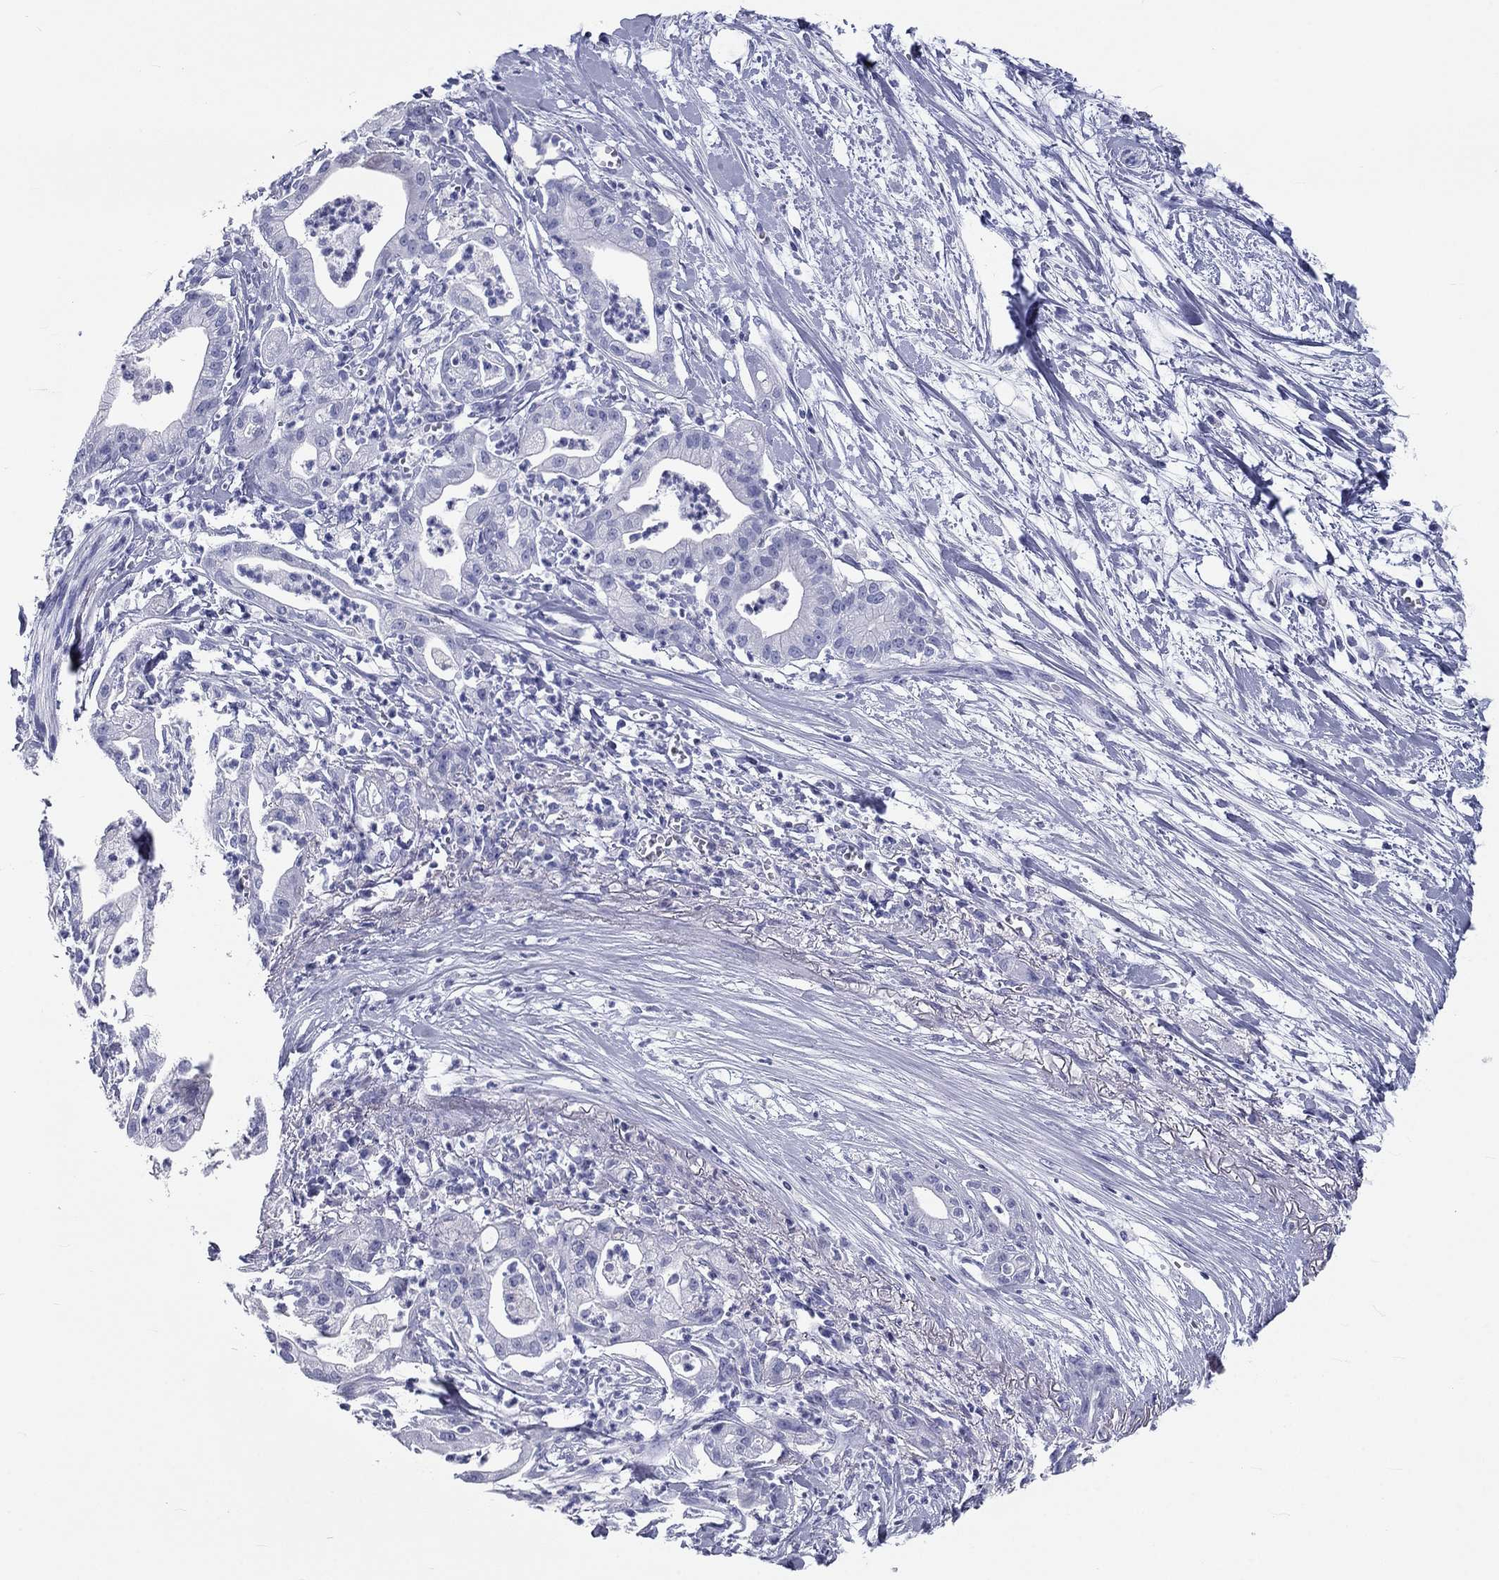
{"staining": {"intensity": "negative", "quantity": "none", "location": "none"}, "tissue": "pancreatic cancer", "cell_type": "Tumor cells", "image_type": "cancer", "snomed": [{"axis": "morphology", "description": "Normal tissue, NOS"}, {"axis": "morphology", "description": "Adenocarcinoma, NOS"}, {"axis": "topography", "description": "Lymph node"}, {"axis": "topography", "description": "Pancreas"}], "caption": "Pancreatic adenocarcinoma was stained to show a protein in brown. There is no significant expression in tumor cells.", "gene": "DNALI1", "patient": {"sex": "female", "age": 58}}